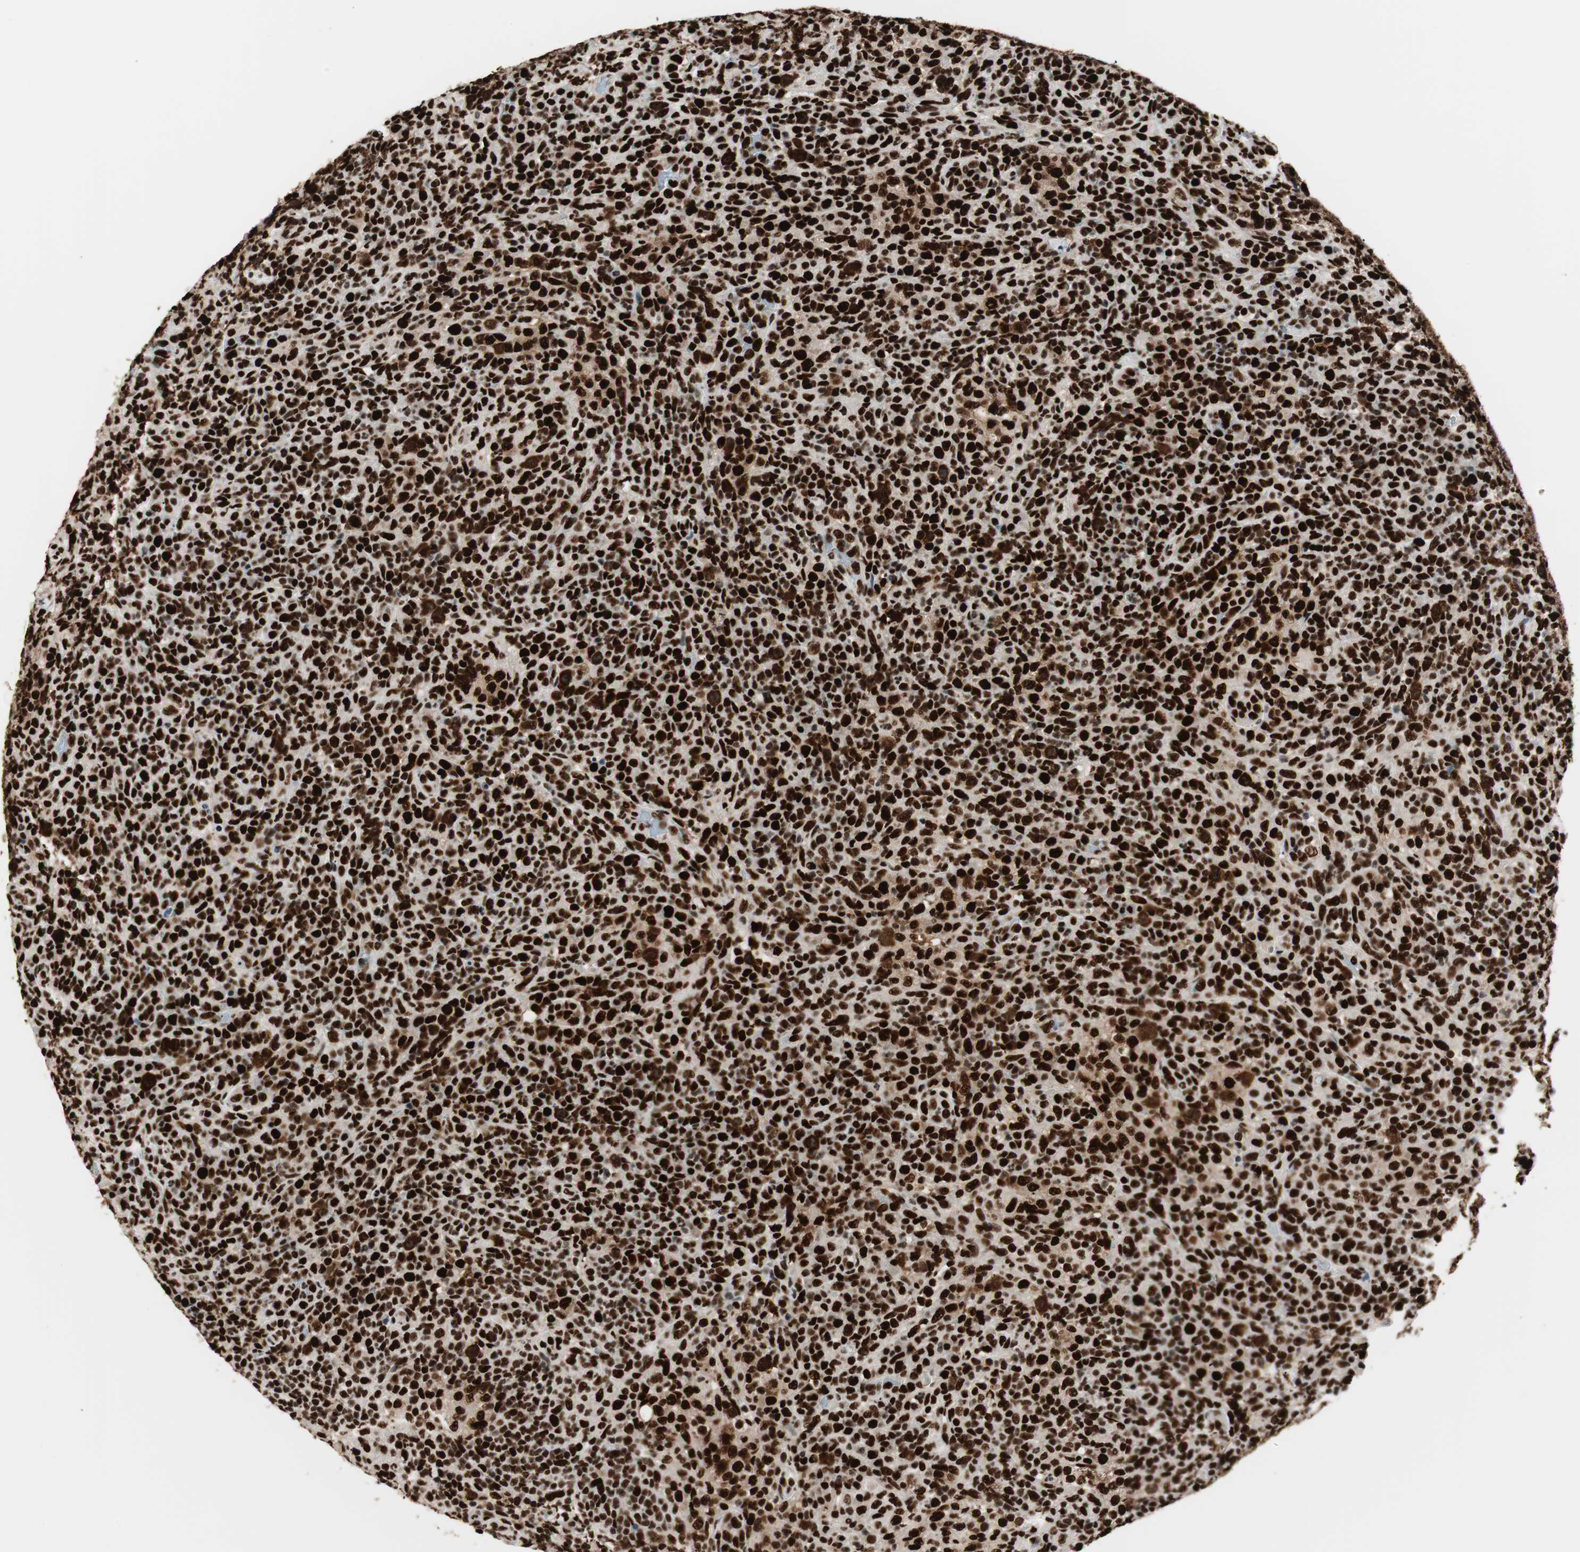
{"staining": {"intensity": "strong", "quantity": ">75%", "location": "nuclear"}, "tissue": "lymphoma", "cell_type": "Tumor cells", "image_type": "cancer", "snomed": [{"axis": "morphology", "description": "Malignant lymphoma, non-Hodgkin's type, High grade"}, {"axis": "topography", "description": "Lymph node"}], "caption": "Strong nuclear staining is appreciated in about >75% of tumor cells in lymphoma. (DAB (3,3'-diaminobenzidine) IHC, brown staining for protein, blue staining for nuclei).", "gene": "PSME3", "patient": {"sex": "female", "age": 76}}